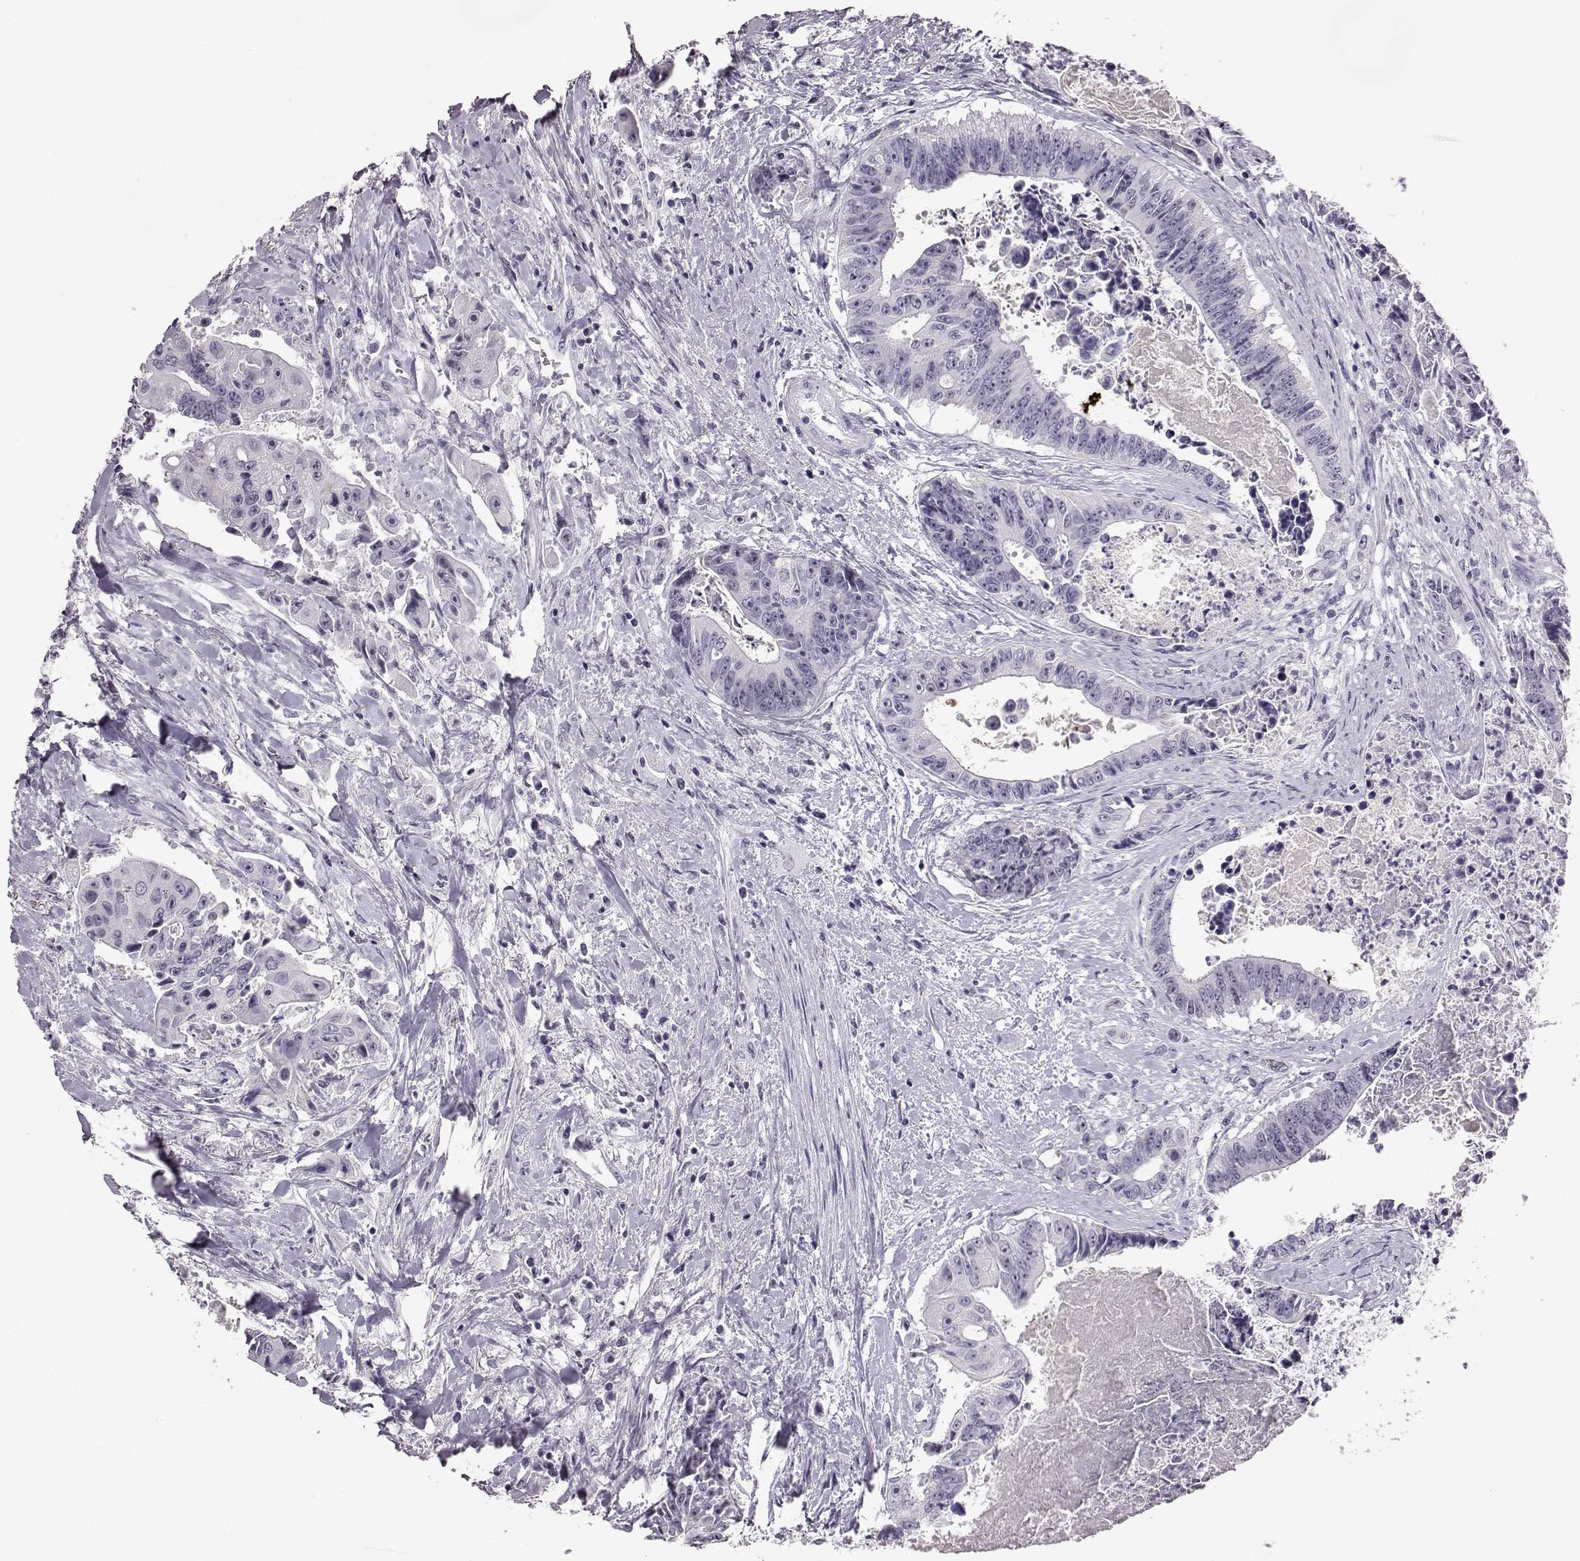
{"staining": {"intensity": "negative", "quantity": "none", "location": "none"}, "tissue": "colorectal cancer", "cell_type": "Tumor cells", "image_type": "cancer", "snomed": [{"axis": "morphology", "description": "Adenocarcinoma, NOS"}, {"axis": "topography", "description": "Rectum"}], "caption": "IHC histopathology image of neoplastic tissue: human colorectal cancer stained with DAB (3,3'-diaminobenzidine) demonstrates no significant protein expression in tumor cells.", "gene": "ADGRG2", "patient": {"sex": "male", "age": 54}}